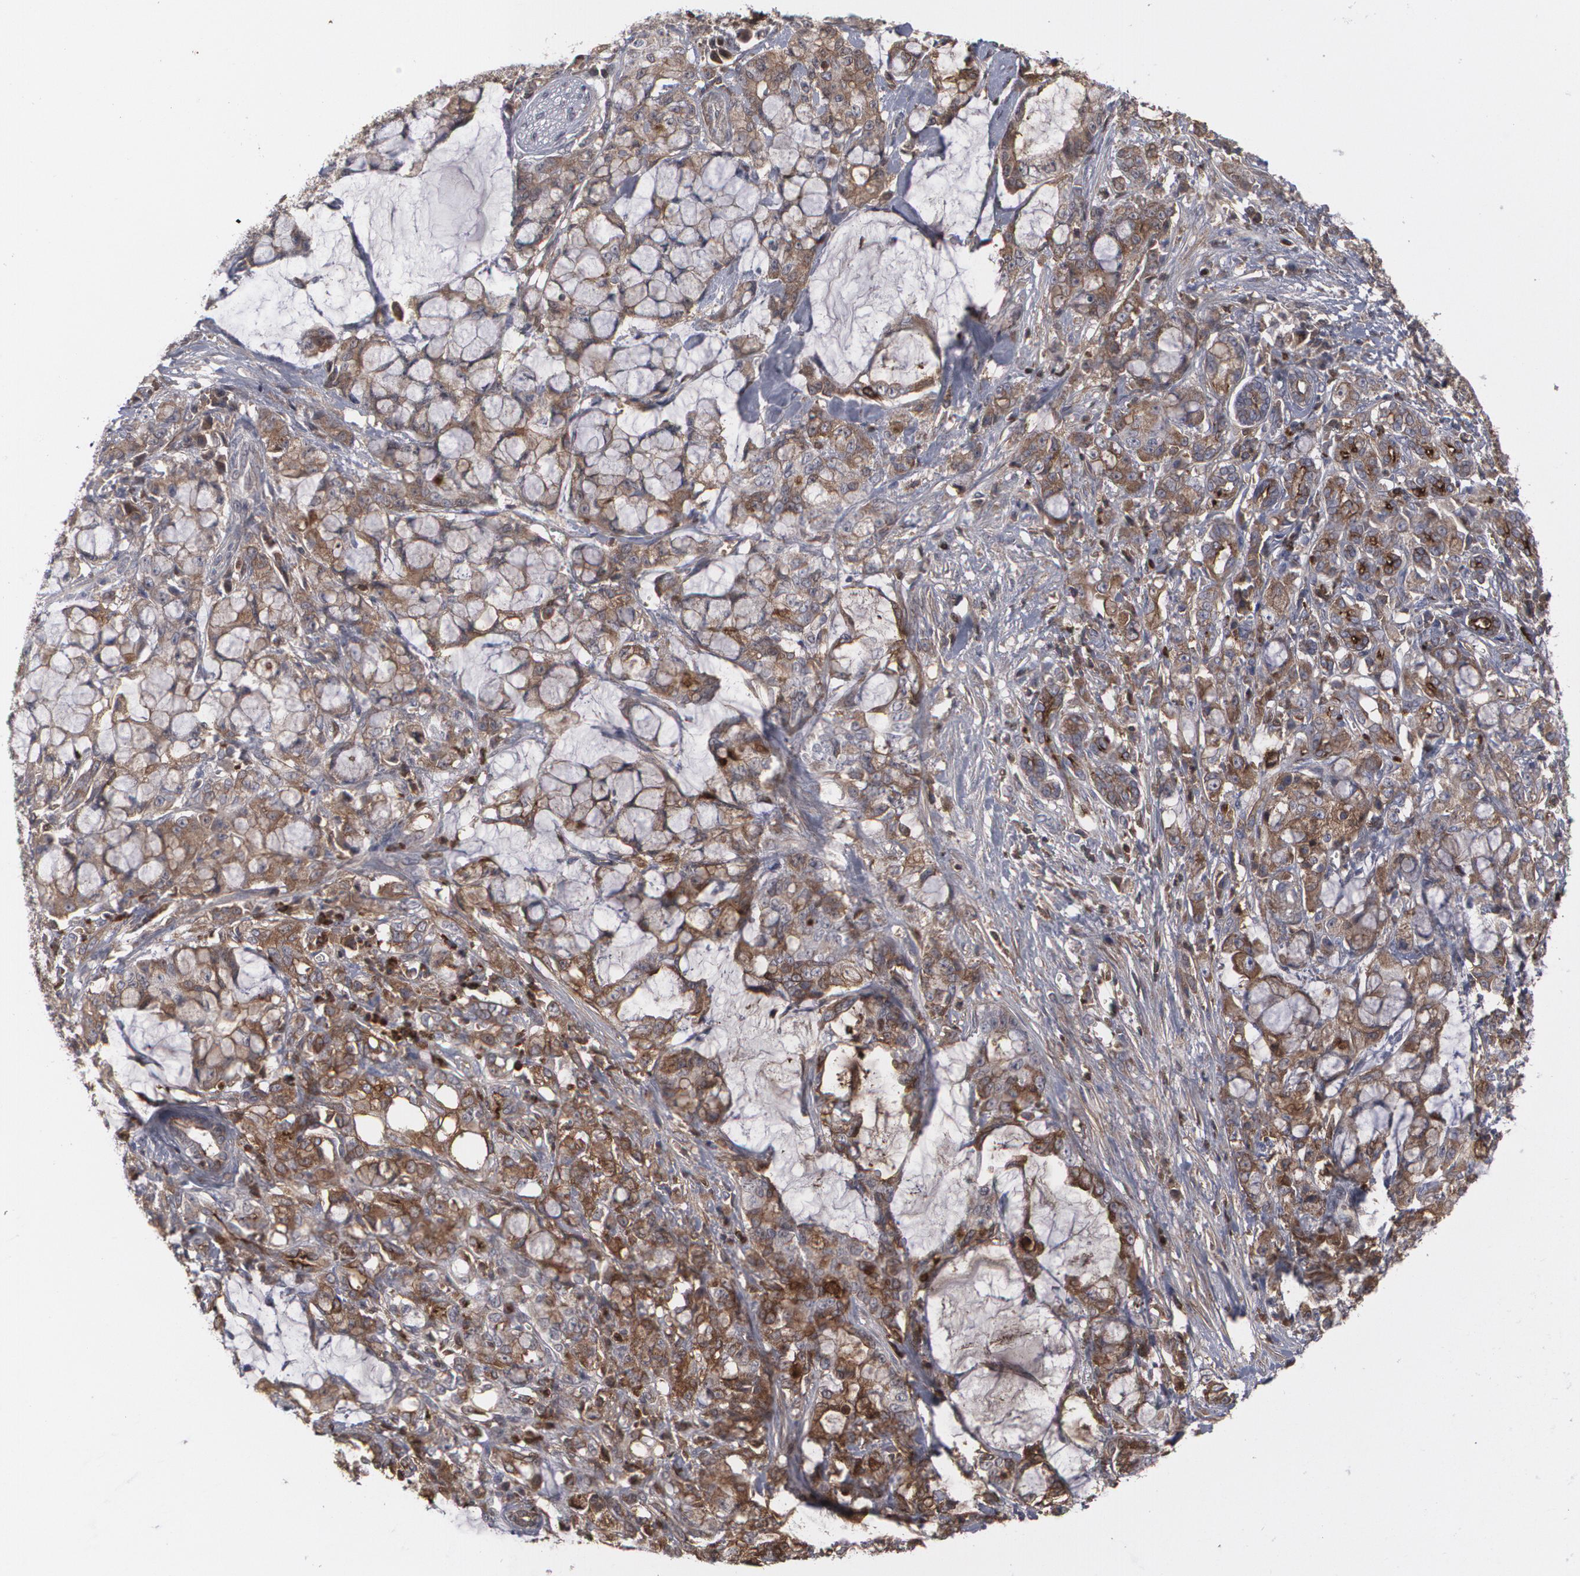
{"staining": {"intensity": "weak", "quantity": "<25%", "location": "cytoplasmic/membranous"}, "tissue": "pancreatic cancer", "cell_type": "Tumor cells", "image_type": "cancer", "snomed": [{"axis": "morphology", "description": "Adenocarcinoma, NOS"}, {"axis": "topography", "description": "Pancreas"}], "caption": "Photomicrograph shows no significant protein staining in tumor cells of pancreatic cancer (adenocarcinoma). Brightfield microscopy of immunohistochemistry (IHC) stained with DAB (brown) and hematoxylin (blue), captured at high magnification.", "gene": "LRG1", "patient": {"sex": "female", "age": 73}}